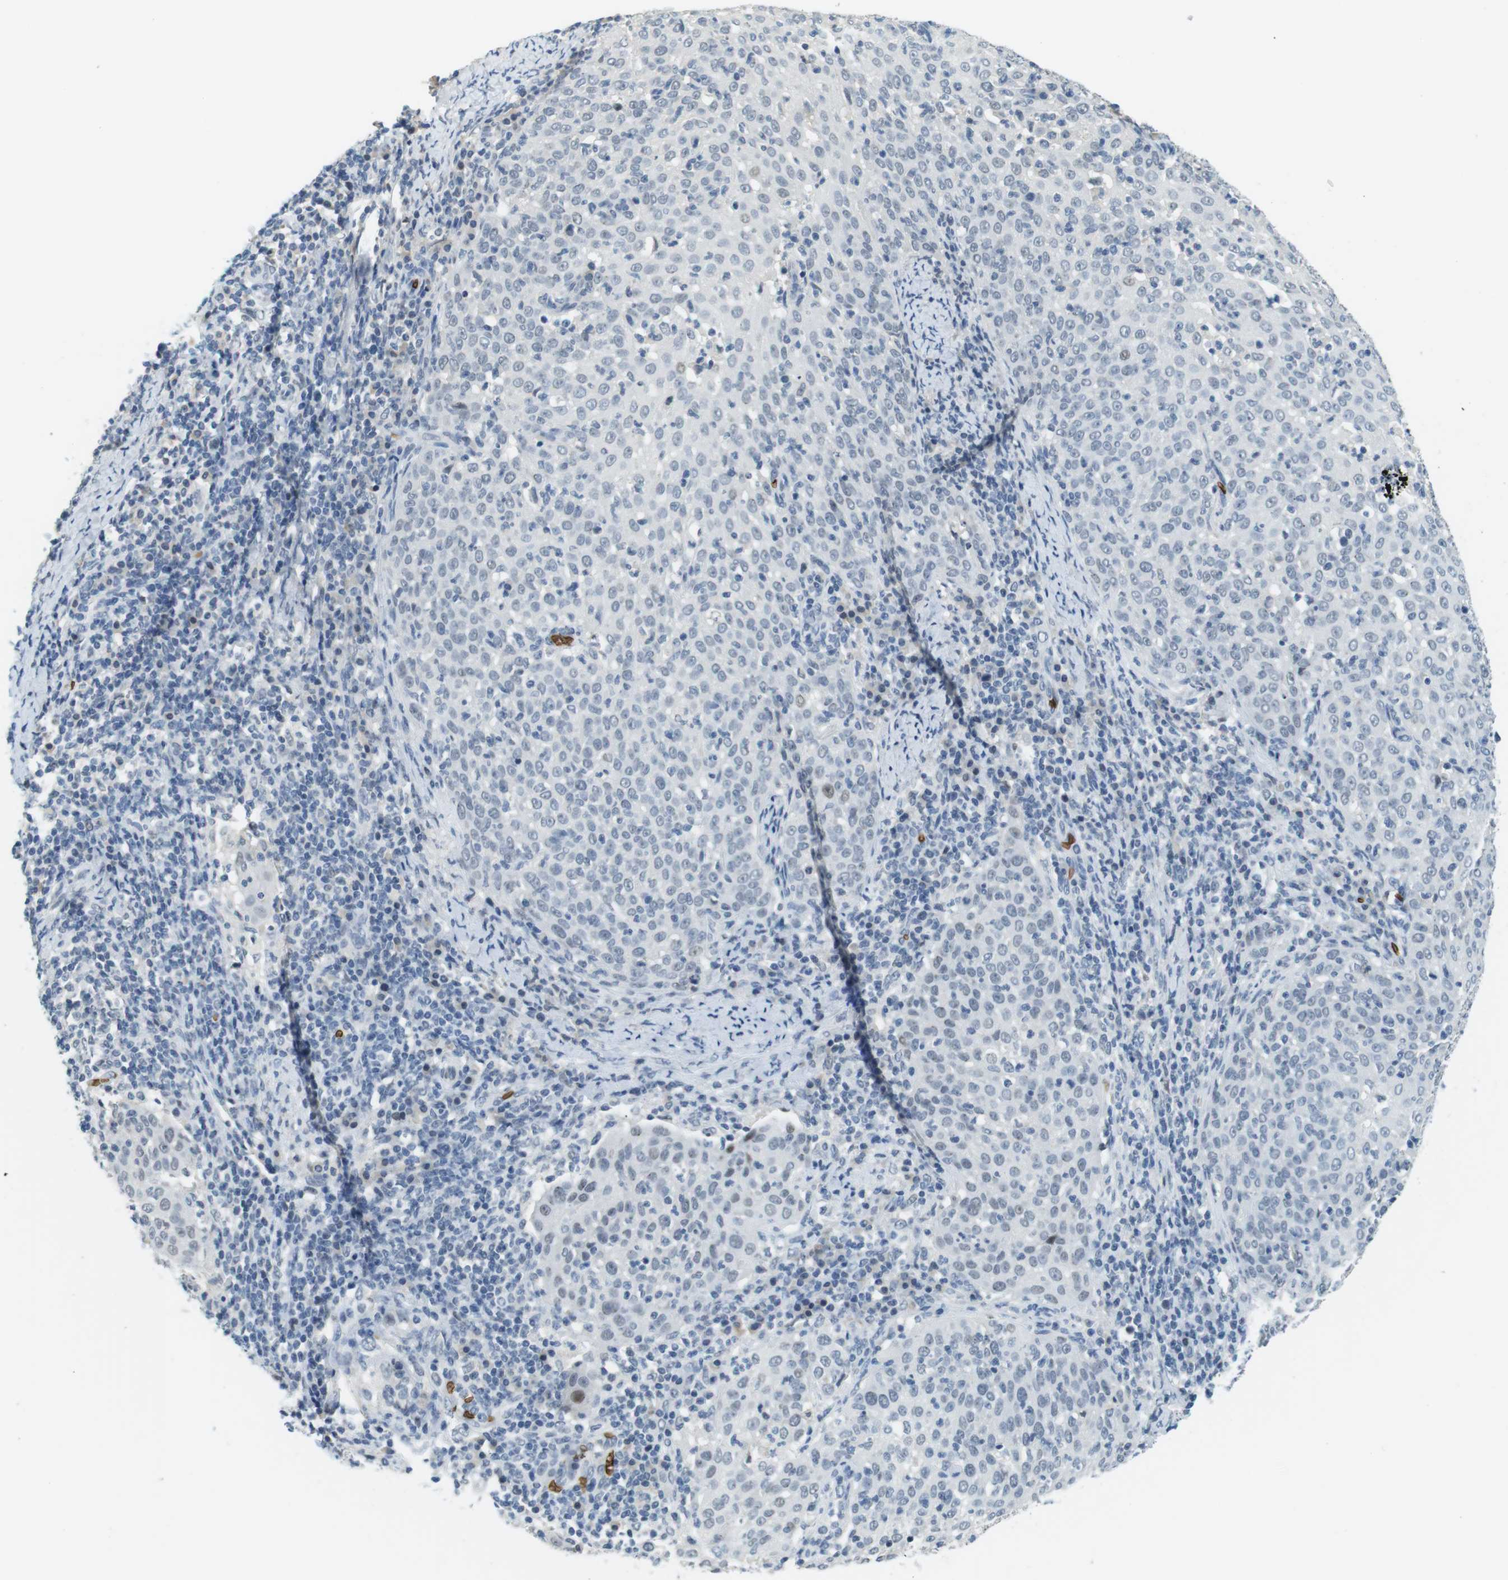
{"staining": {"intensity": "negative", "quantity": "none", "location": "none"}, "tissue": "cervical cancer", "cell_type": "Tumor cells", "image_type": "cancer", "snomed": [{"axis": "morphology", "description": "Squamous cell carcinoma, NOS"}, {"axis": "topography", "description": "Cervix"}], "caption": "The immunohistochemistry histopathology image has no significant staining in tumor cells of squamous cell carcinoma (cervical) tissue.", "gene": "SLC4A1", "patient": {"sex": "female", "age": 51}}